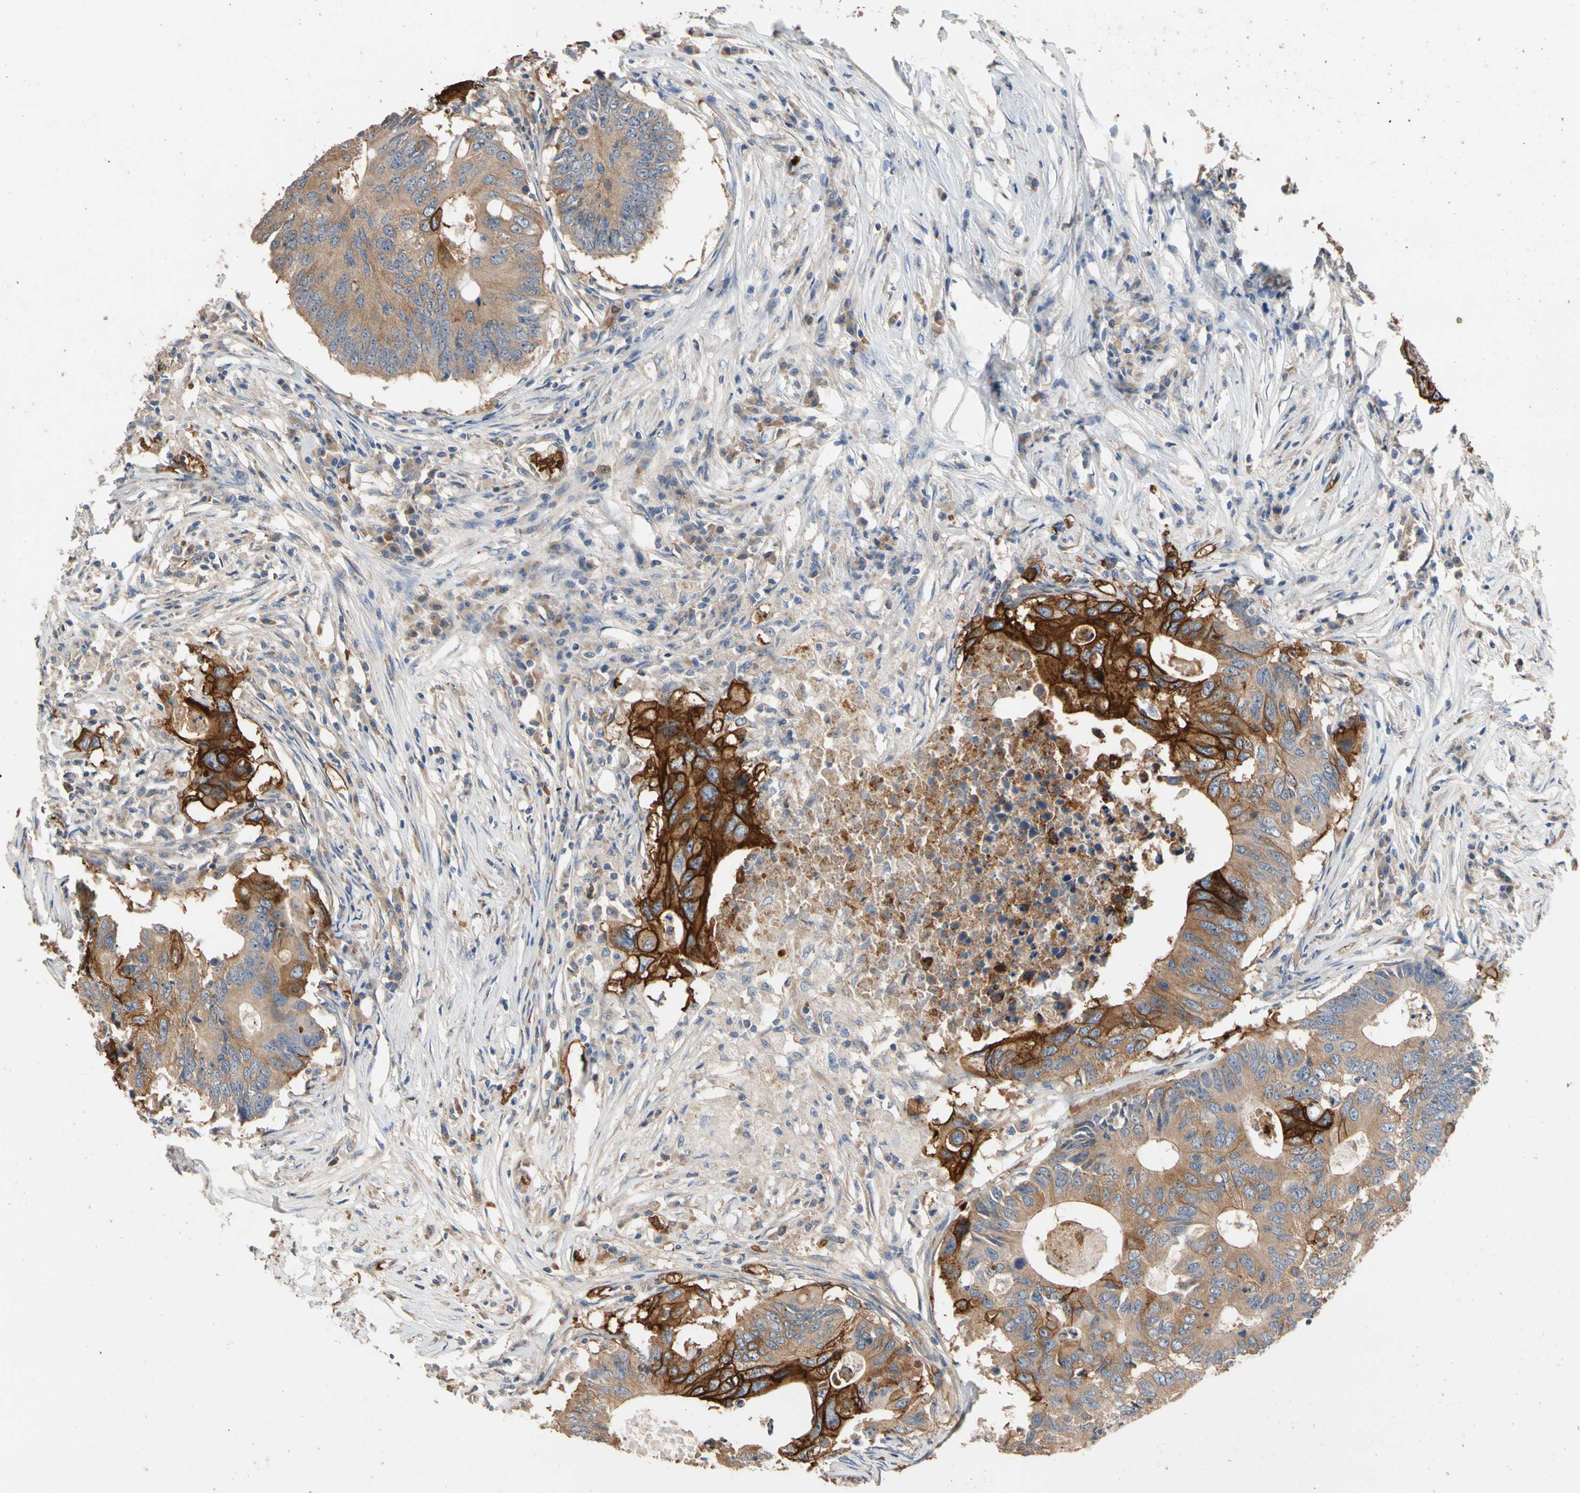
{"staining": {"intensity": "strong", "quantity": "25%-75%", "location": "cytoplasmic/membranous"}, "tissue": "colorectal cancer", "cell_type": "Tumor cells", "image_type": "cancer", "snomed": [{"axis": "morphology", "description": "Adenocarcinoma, NOS"}, {"axis": "topography", "description": "Colon"}], "caption": "Human colorectal cancer stained with a brown dye reveals strong cytoplasmic/membranous positive positivity in about 25%-75% of tumor cells.", "gene": "RIOK2", "patient": {"sex": "male", "age": 71}}